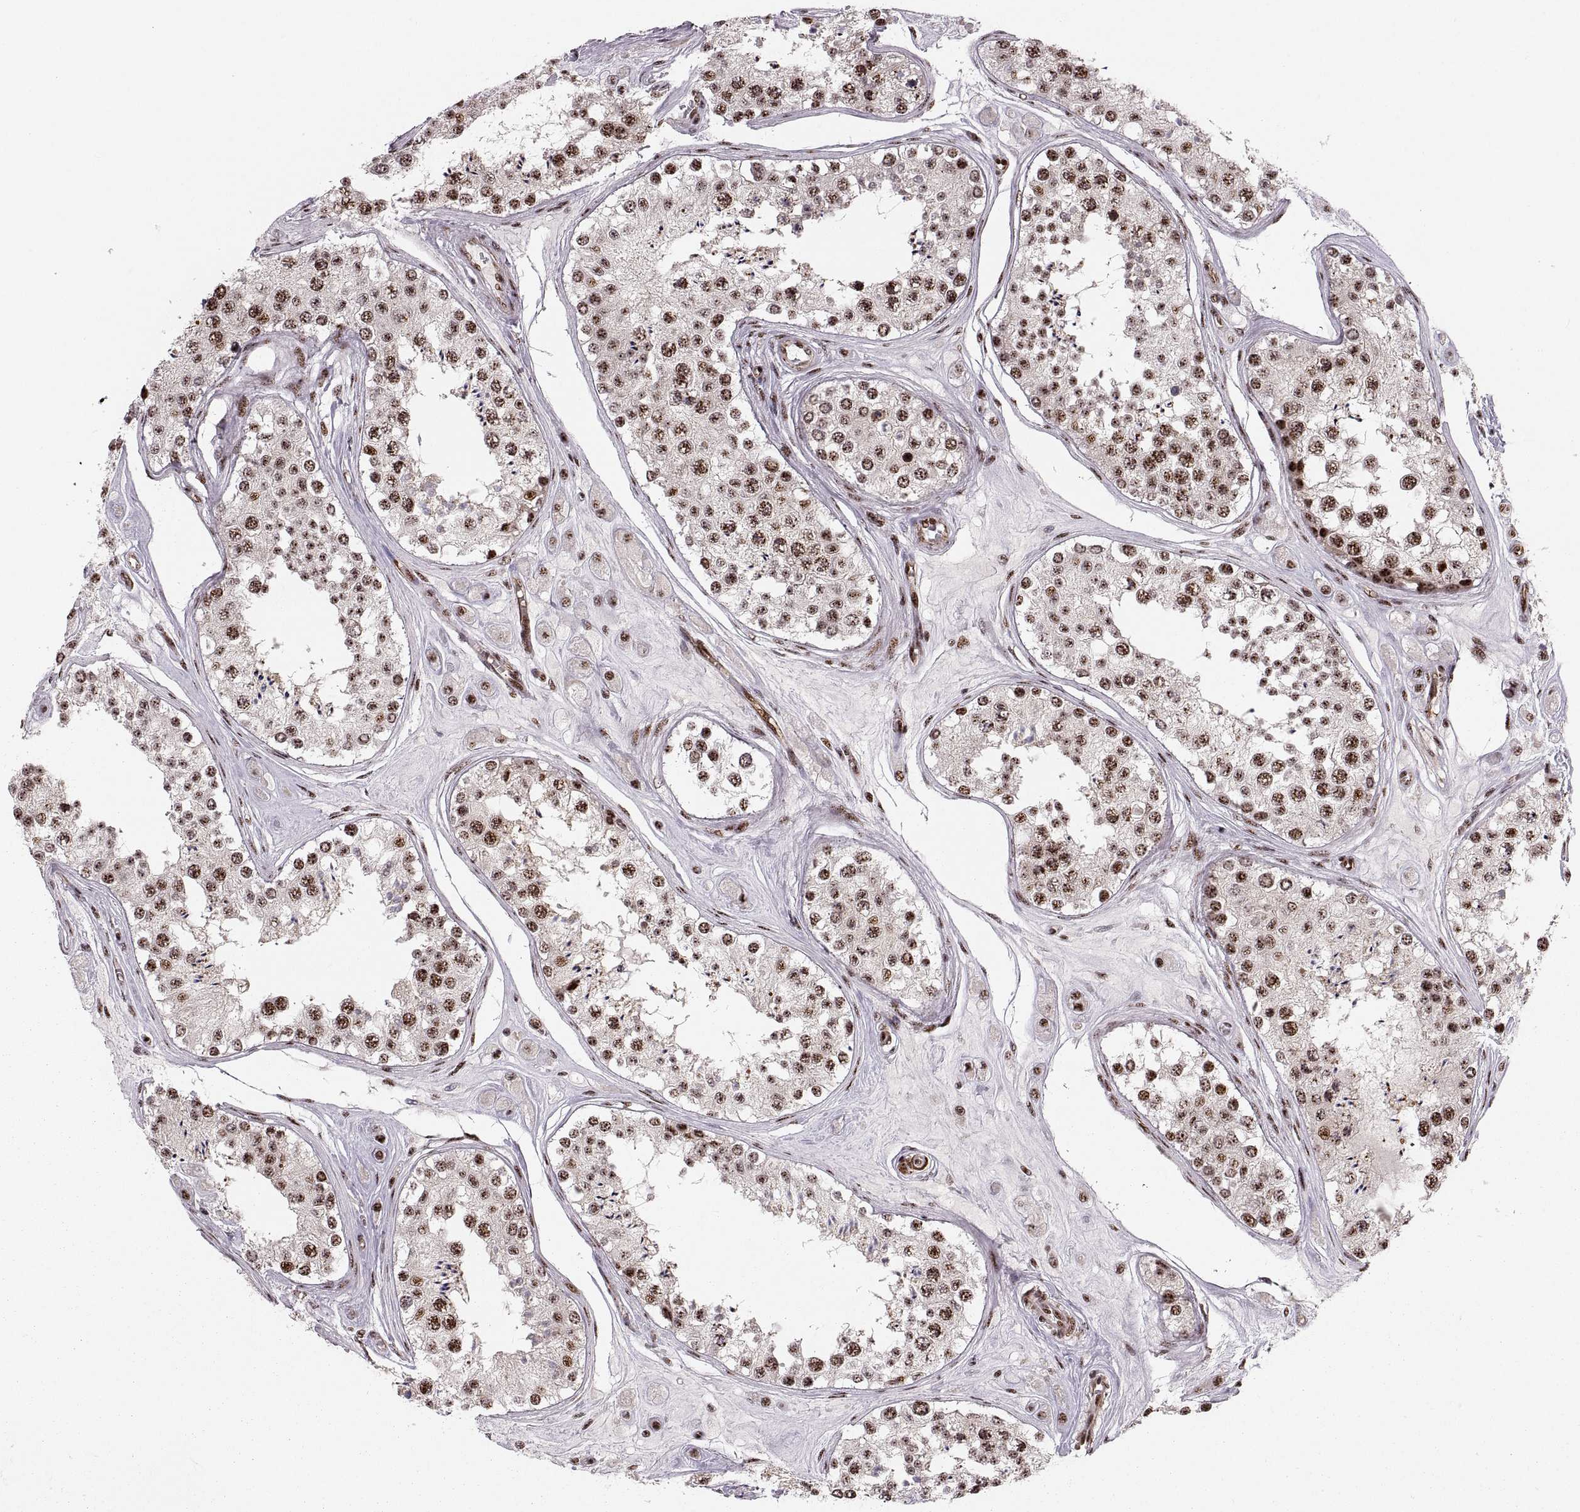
{"staining": {"intensity": "strong", "quantity": ">75%", "location": "nuclear"}, "tissue": "testis", "cell_type": "Cells in seminiferous ducts", "image_type": "normal", "snomed": [{"axis": "morphology", "description": "Normal tissue, NOS"}, {"axis": "topography", "description": "Testis"}], "caption": "Immunohistochemistry of normal human testis exhibits high levels of strong nuclear staining in approximately >75% of cells in seminiferous ducts.", "gene": "ZCCHC17", "patient": {"sex": "male", "age": 25}}